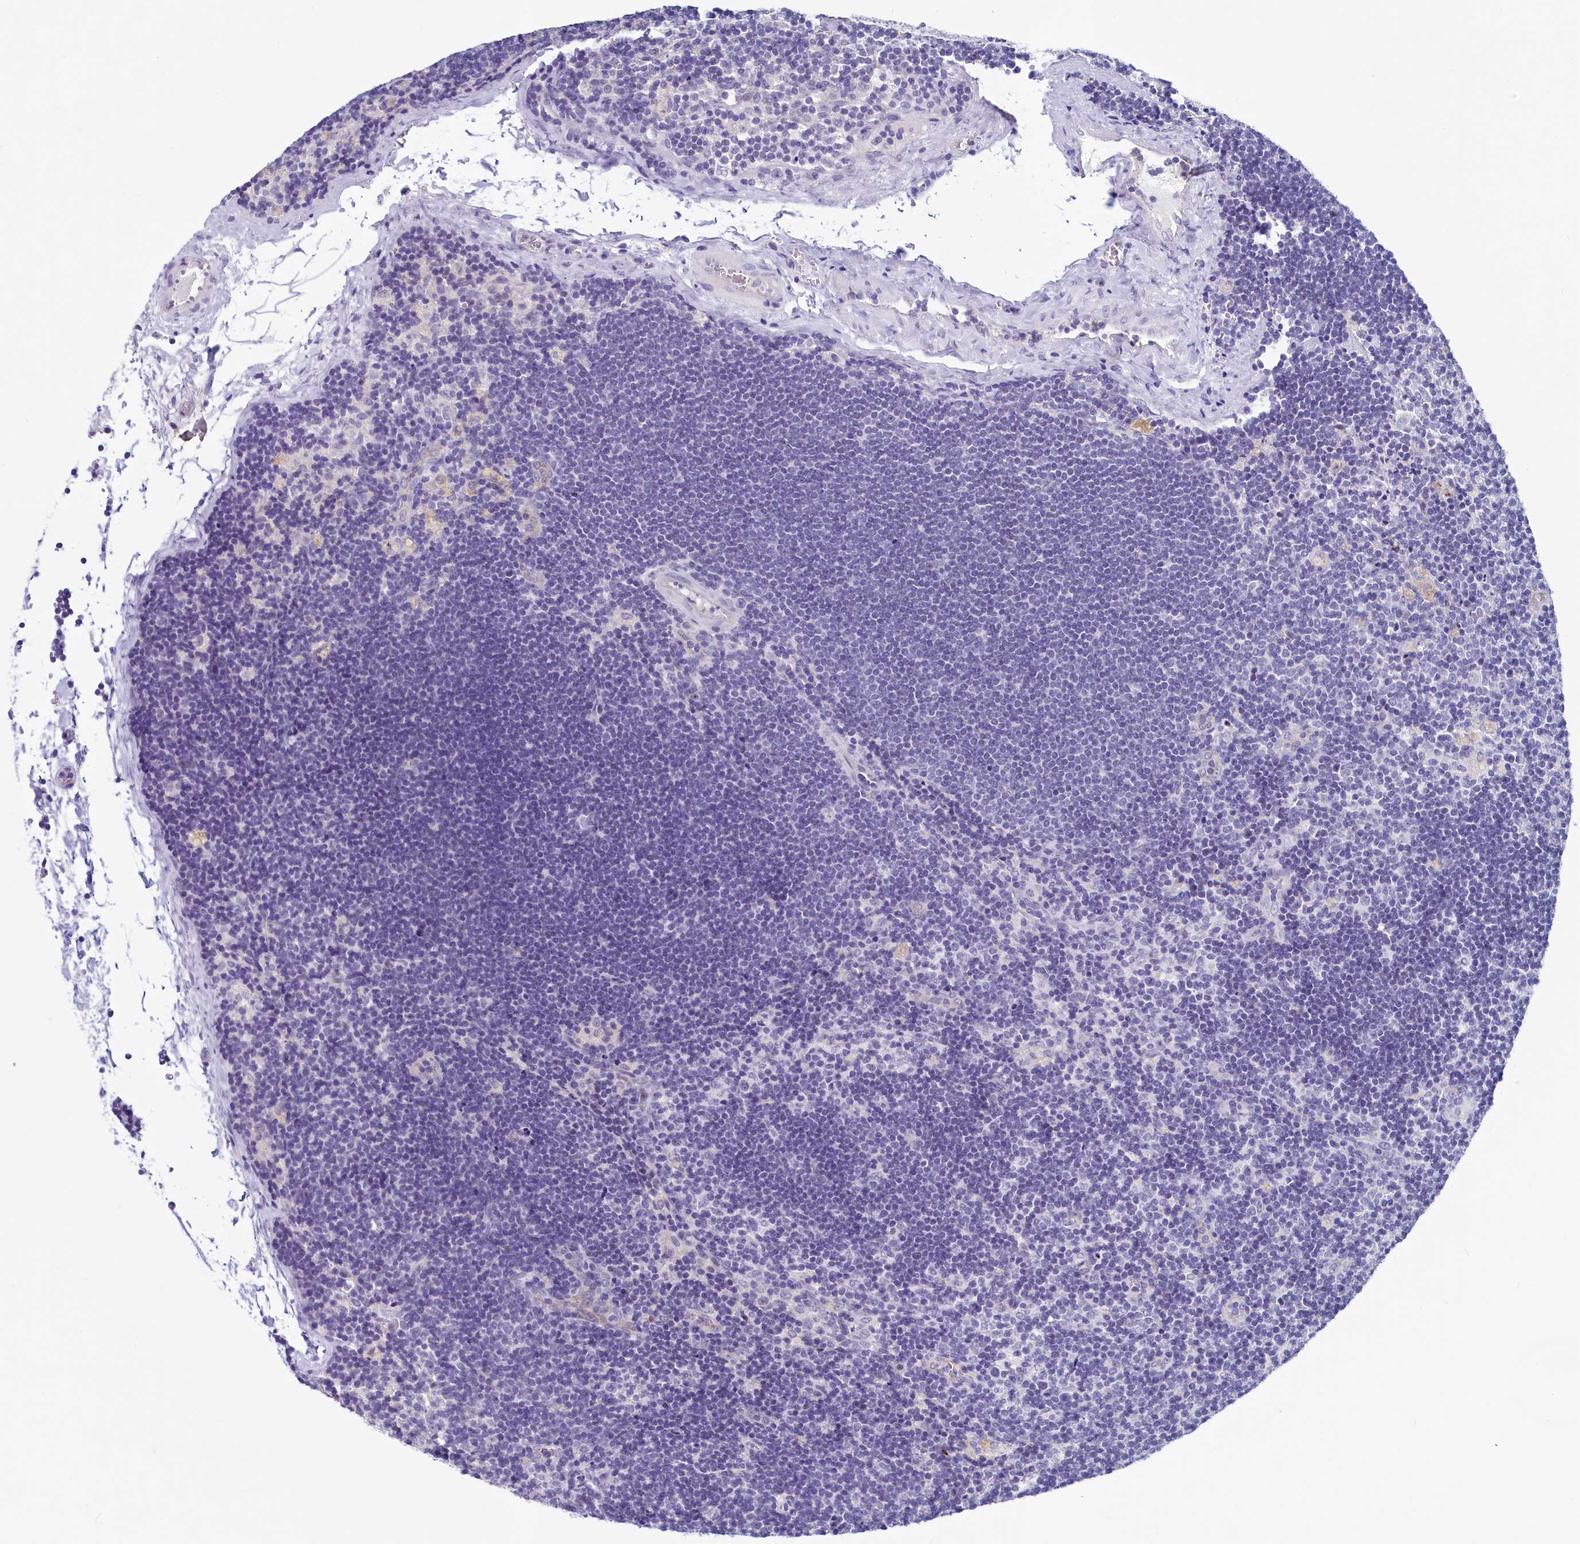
{"staining": {"intensity": "negative", "quantity": "none", "location": "none"}, "tissue": "lymph node", "cell_type": "Germinal center cells", "image_type": "normal", "snomed": [{"axis": "morphology", "description": "Normal tissue, NOS"}, {"axis": "topography", "description": "Lymph node"}], "caption": "High power microscopy photomicrograph of an immunohistochemistry histopathology image of unremarkable lymph node, revealing no significant positivity in germinal center cells. The staining is performed using DAB (3,3'-diaminobenzidine) brown chromogen with nuclei counter-stained in using hematoxylin.", "gene": "INSC", "patient": {"sex": "male", "age": 24}}